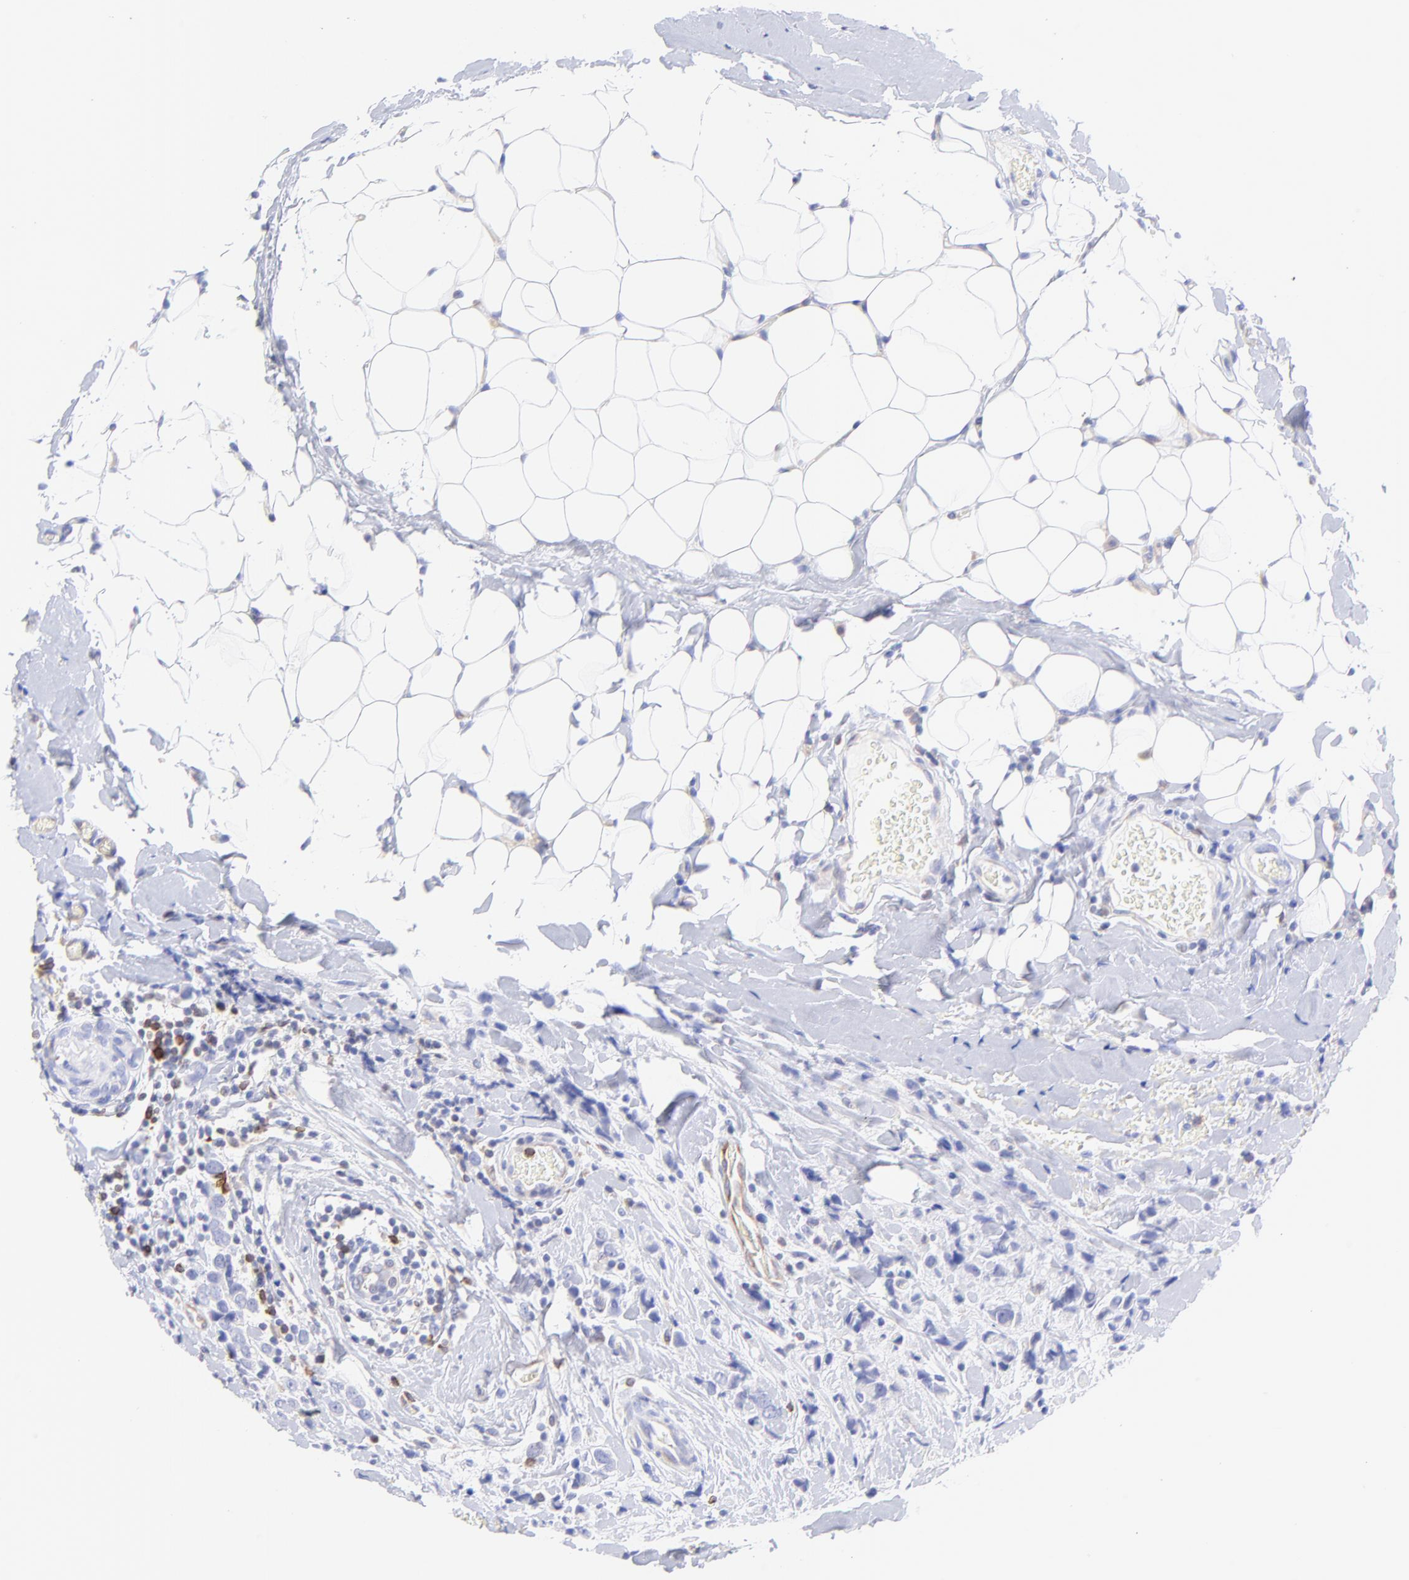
{"staining": {"intensity": "negative", "quantity": "none", "location": "none"}, "tissue": "breast cancer", "cell_type": "Tumor cells", "image_type": "cancer", "snomed": [{"axis": "morphology", "description": "Lobular carcinoma"}, {"axis": "topography", "description": "Breast"}], "caption": "This is an immunohistochemistry histopathology image of human lobular carcinoma (breast). There is no expression in tumor cells.", "gene": "IRAG2", "patient": {"sex": "female", "age": 57}}